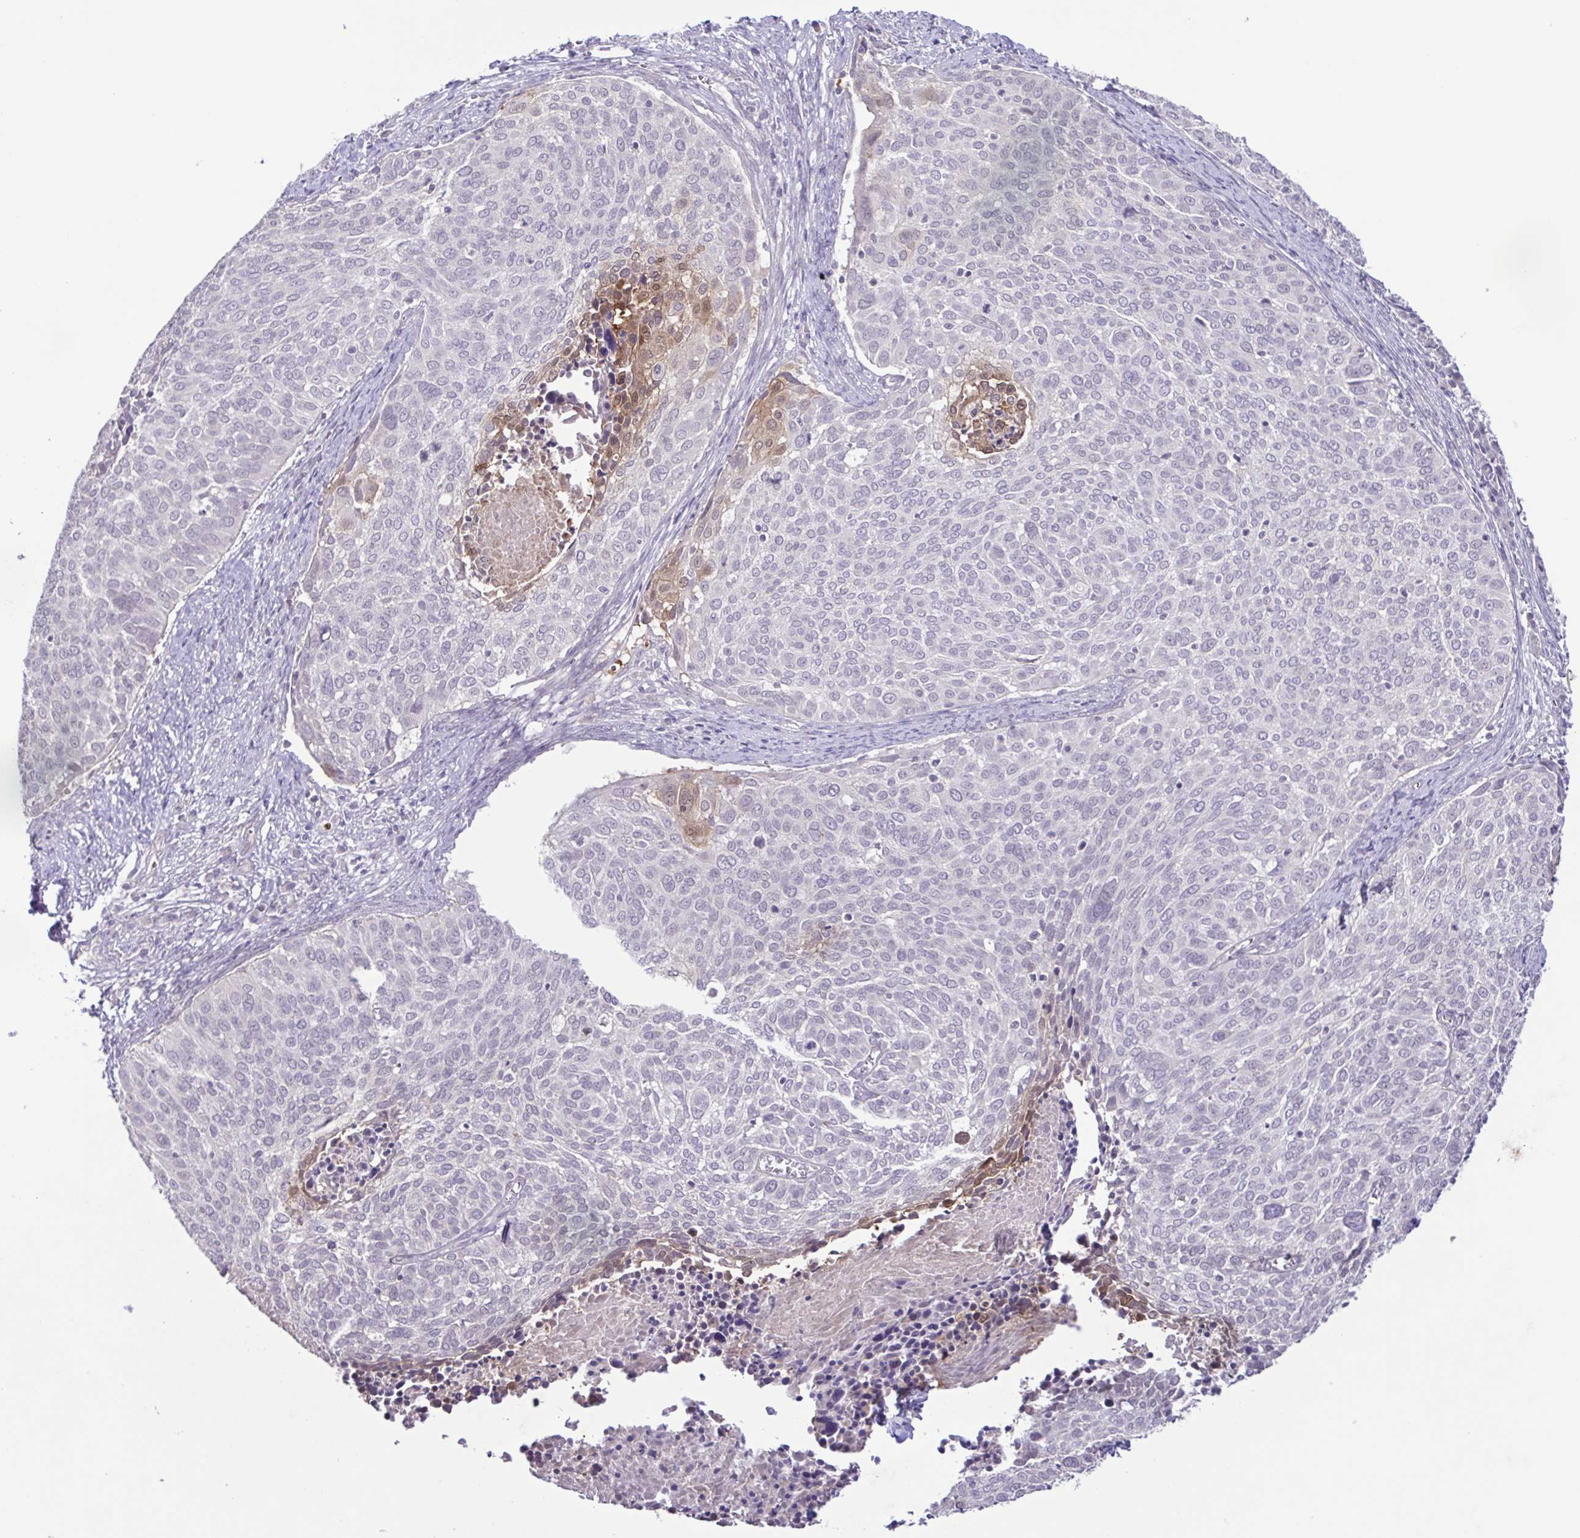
{"staining": {"intensity": "weak", "quantity": "<25%", "location": "nuclear"}, "tissue": "cervical cancer", "cell_type": "Tumor cells", "image_type": "cancer", "snomed": [{"axis": "morphology", "description": "Squamous cell carcinoma, NOS"}, {"axis": "topography", "description": "Cervix"}], "caption": "Immunohistochemistry (IHC) of human cervical squamous cell carcinoma displays no expression in tumor cells.", "gene": "IL1RN", "patient": {"sex": "female", "age": 39}}